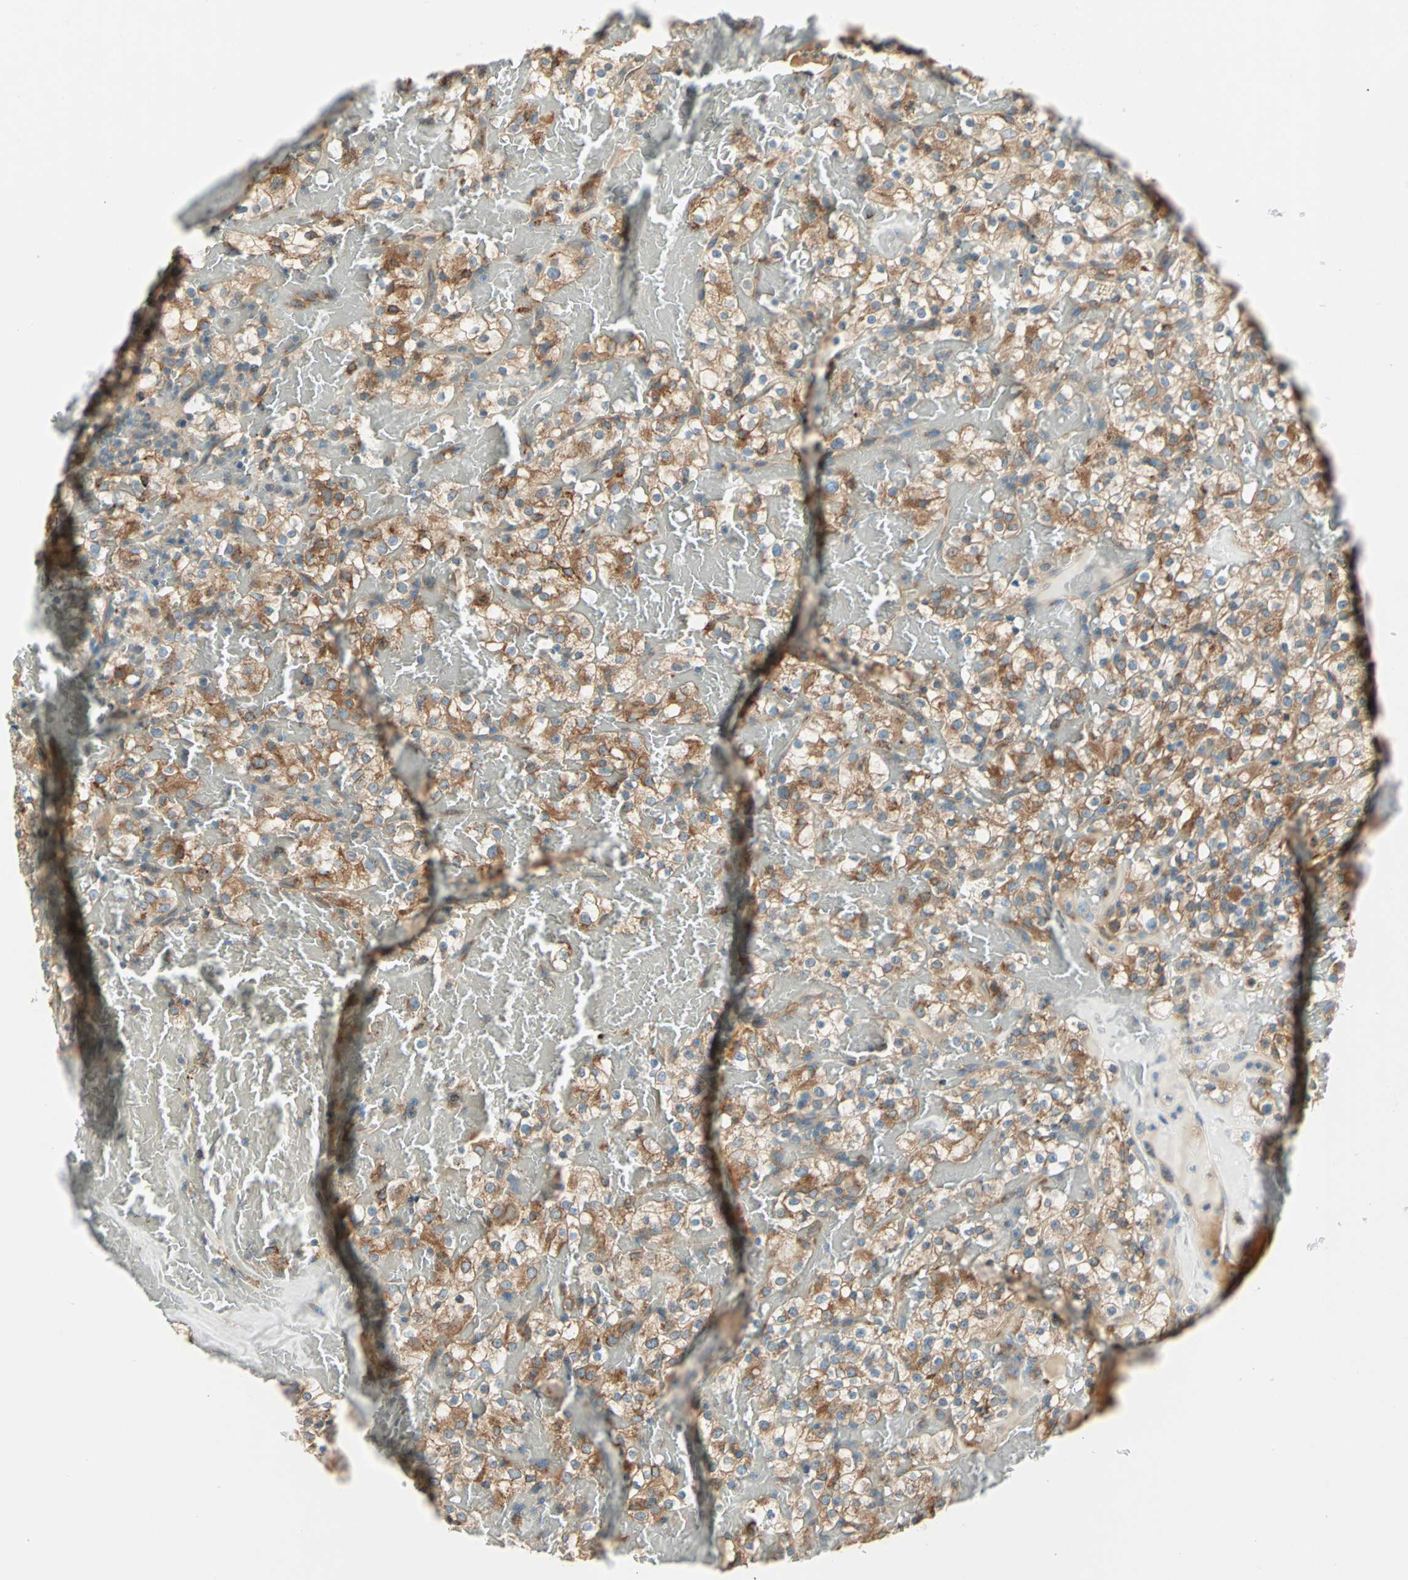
{"staining": {"intensity": "moderate", "quantity": ">75%", "location": "cytoplasmic/membranous"}, "tissue": "renal cancer", "cell_type": "Tumor cells", "image_type": "cancer", "snomed": [{"axis": "morphology", "description": "Normal tissue, NOS"}, {"axis": "morphology", "description": "Adenocarcinoma, NOS"}, {"axis": "topography", "description": "Kidney"}], "caption": "Renal cancer was stained to show a protein in brown. There is medium levels of moderate cytoplasmic/membranous staining in approximately >75% of tumor cells.", "gene": "PDIA4", "patient": {"sex": "female", "age": 72}}